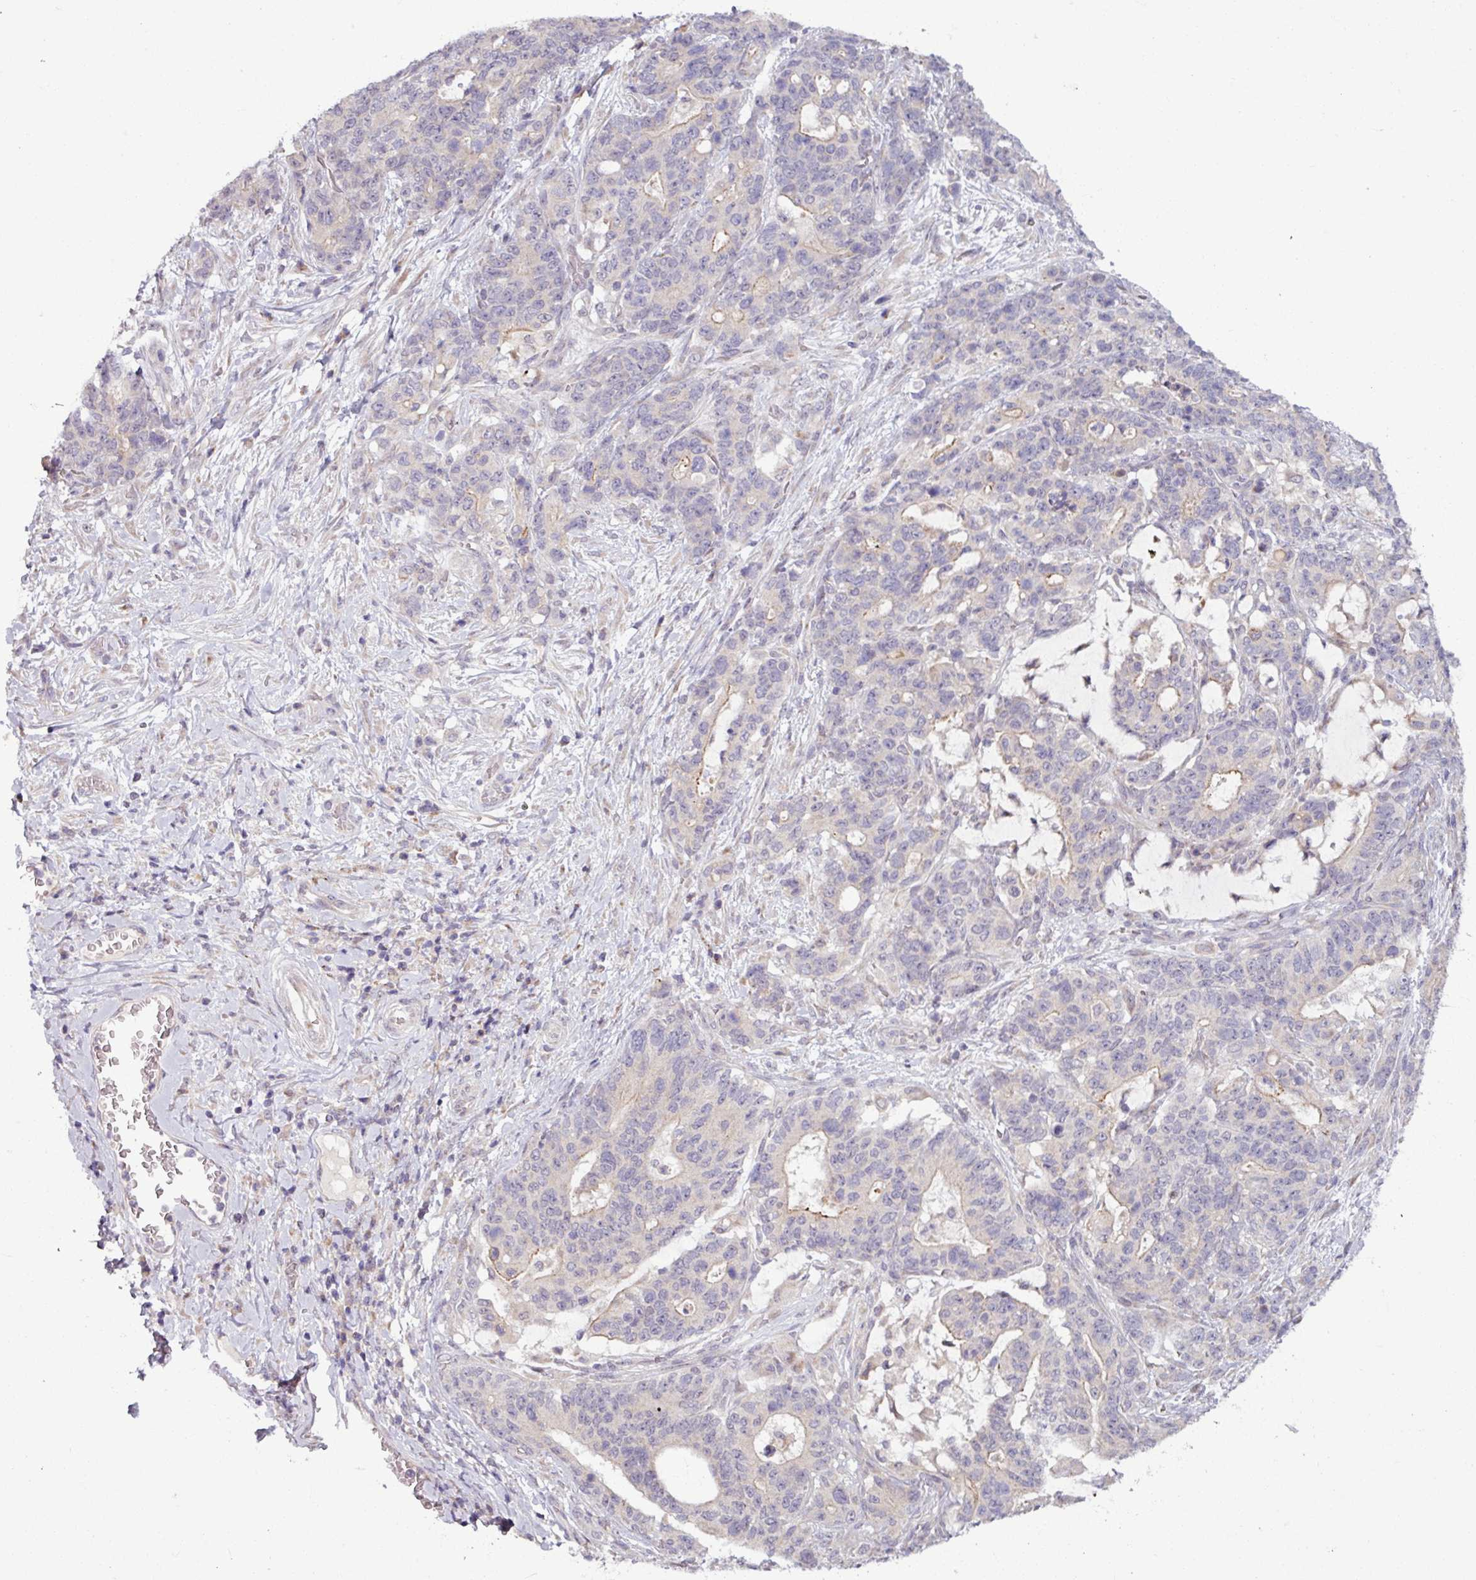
{"staining": {"intensity": "negative", "quantity": "none", "location": "none"}, "tissue": "stomach cancer", "cell_type": "Tumor cells", "image_type": "cancer", "snomed": [{"axis": "morphology", "description": "Normal tissue, NOS"}, {"axis": "morphology", "description": "Adenocarcinoma, NOS"}, {"axis": "topography", "description": "Stomach"}], "caption": "Adenocarcinoma (stomach) was stained to show a protein in brown. There is no significant expression in tumor cells. (DAB immunohistochemistry with hematoxylin counter stain).", "gene": "OGFOD3", "patient": {"sex": "female", "age": 64}}